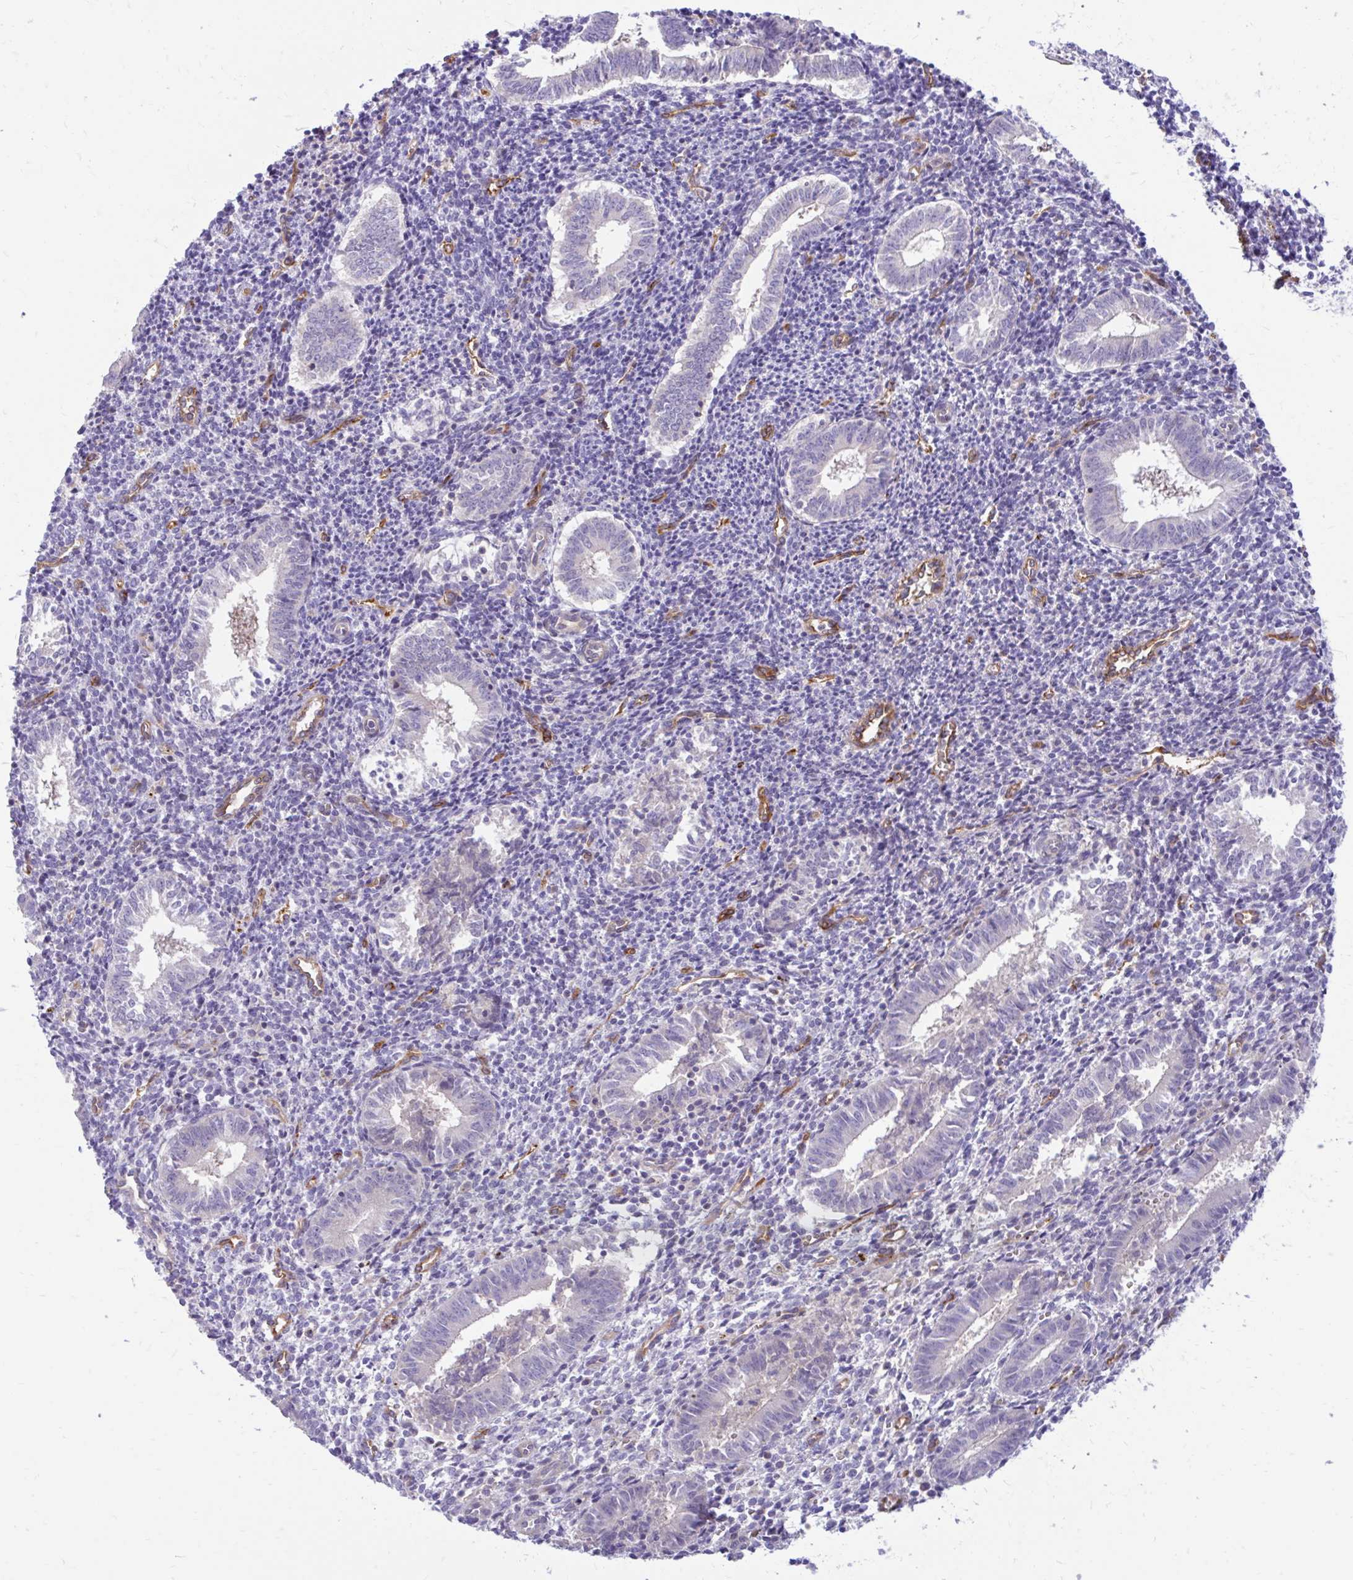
{"staining": {"intensity": "negative", "quantity": "none", "location": "none"}, "tissue": "endometrium", "cell_type": "Cells in endometrial stroma", "image_type": "normal", "snomed": [{"axis": "morphology", "description": "Normal tissue, NOS"}, {"axis": "topography", "description": "Endometrium"}], "caption": "This is a image of IHC staining of benign endometrium, which shows no positivity in cells in endometrial stroma.", "gene": "ESPNL", "patient": {"sex": "female", "age": 25}}